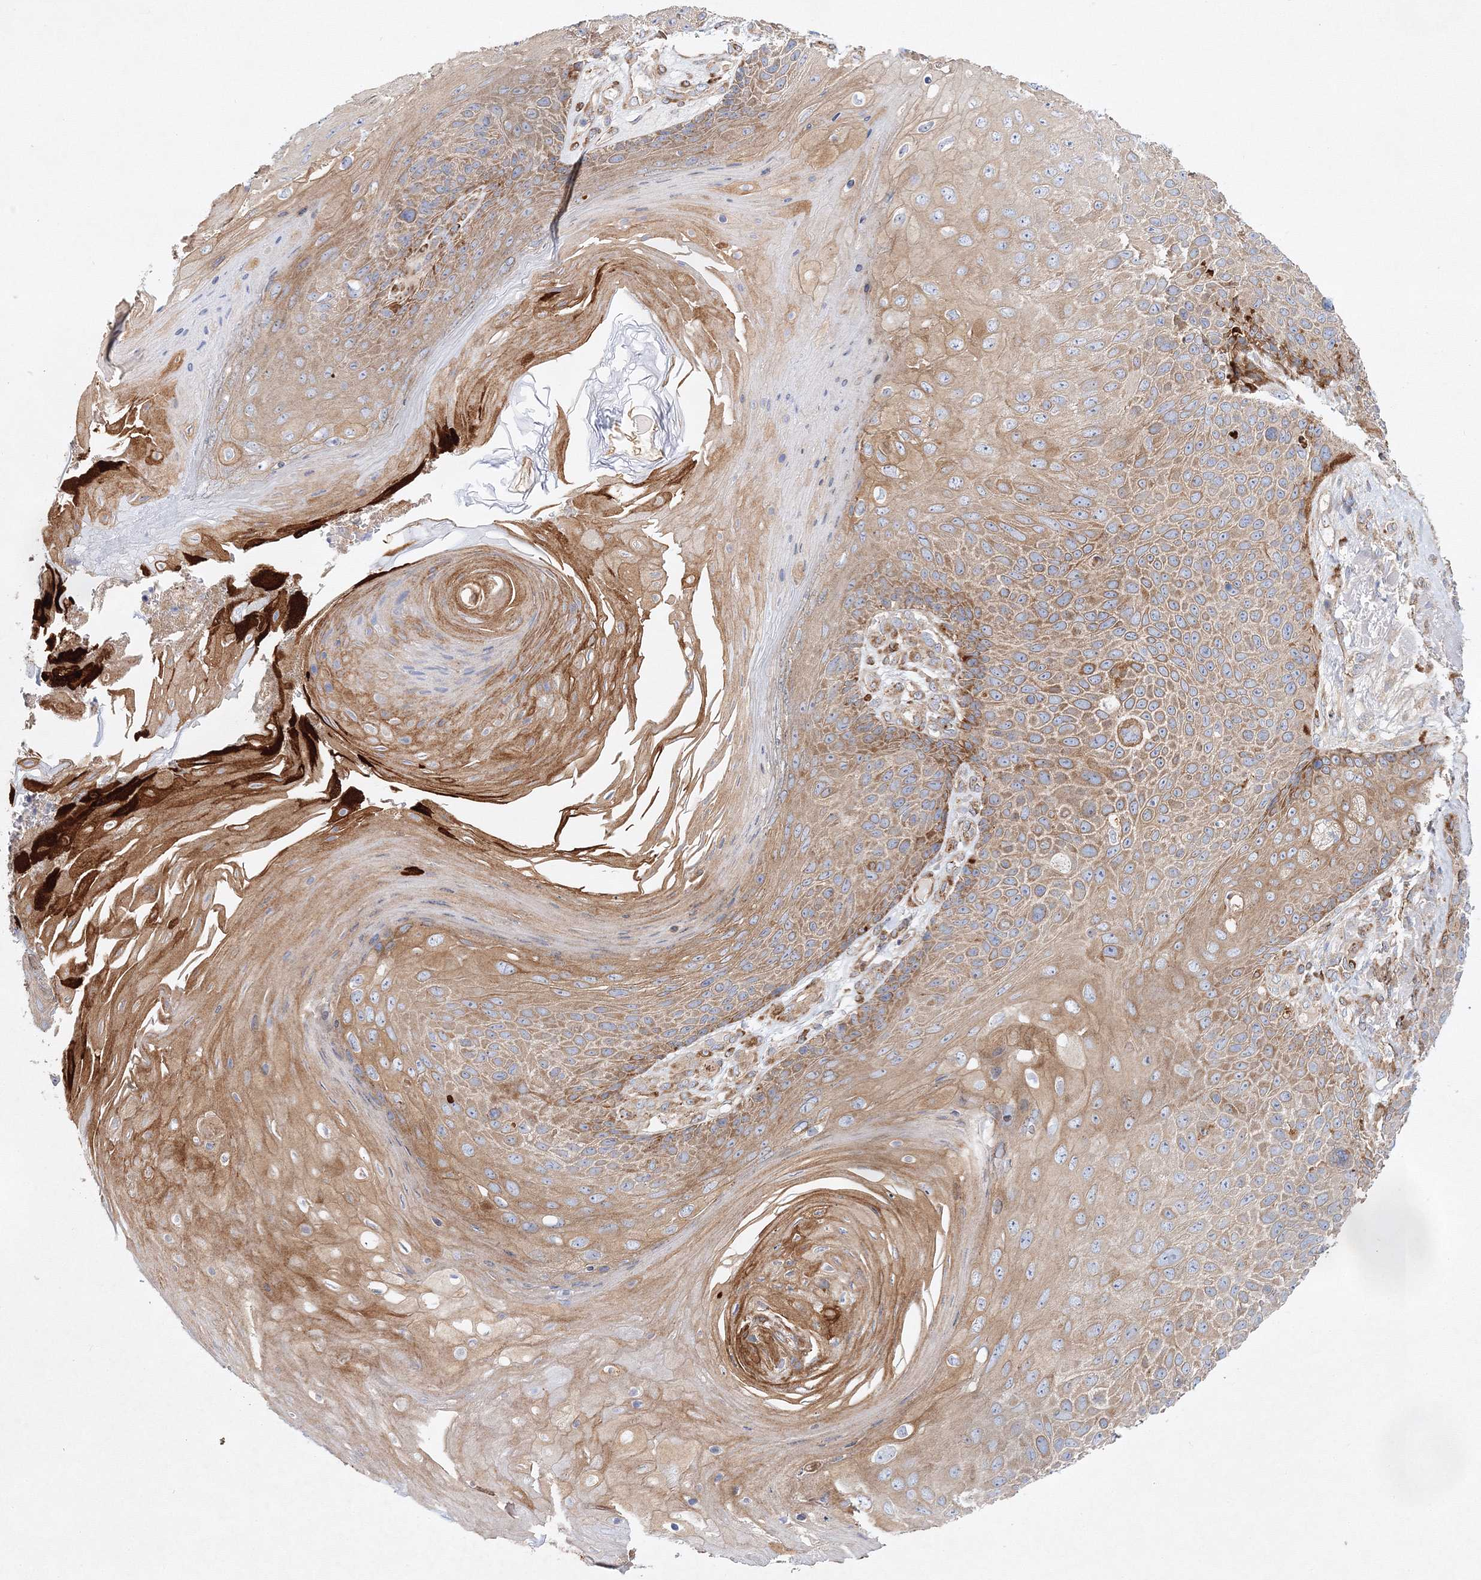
{"staining": {"intensity": "moderate", "quantity": ">75%", "location": "cytoplasmic/membranous"}, "tissue": "skin cancer", "cell_type": "Tumor cells", "image_type": "cancer", "snomed": [{"axis": "morphology", "description": "Squamous cell carcinoma, NOS"}, {"axis": "topography", "description": "Skin"}], "caption": "The immunohistochemical stain labels moderate cytoplasmic/membranous positivity in tumor cells of skin cancer (squamous cell carcinoma) tissue. (DAB (3,3'-diaminobenzidine) = brown stain, brightfield microscopy at high magnification).", "gene": "ZFYVE16", "patient": {"sex": "female", "age": 88}}